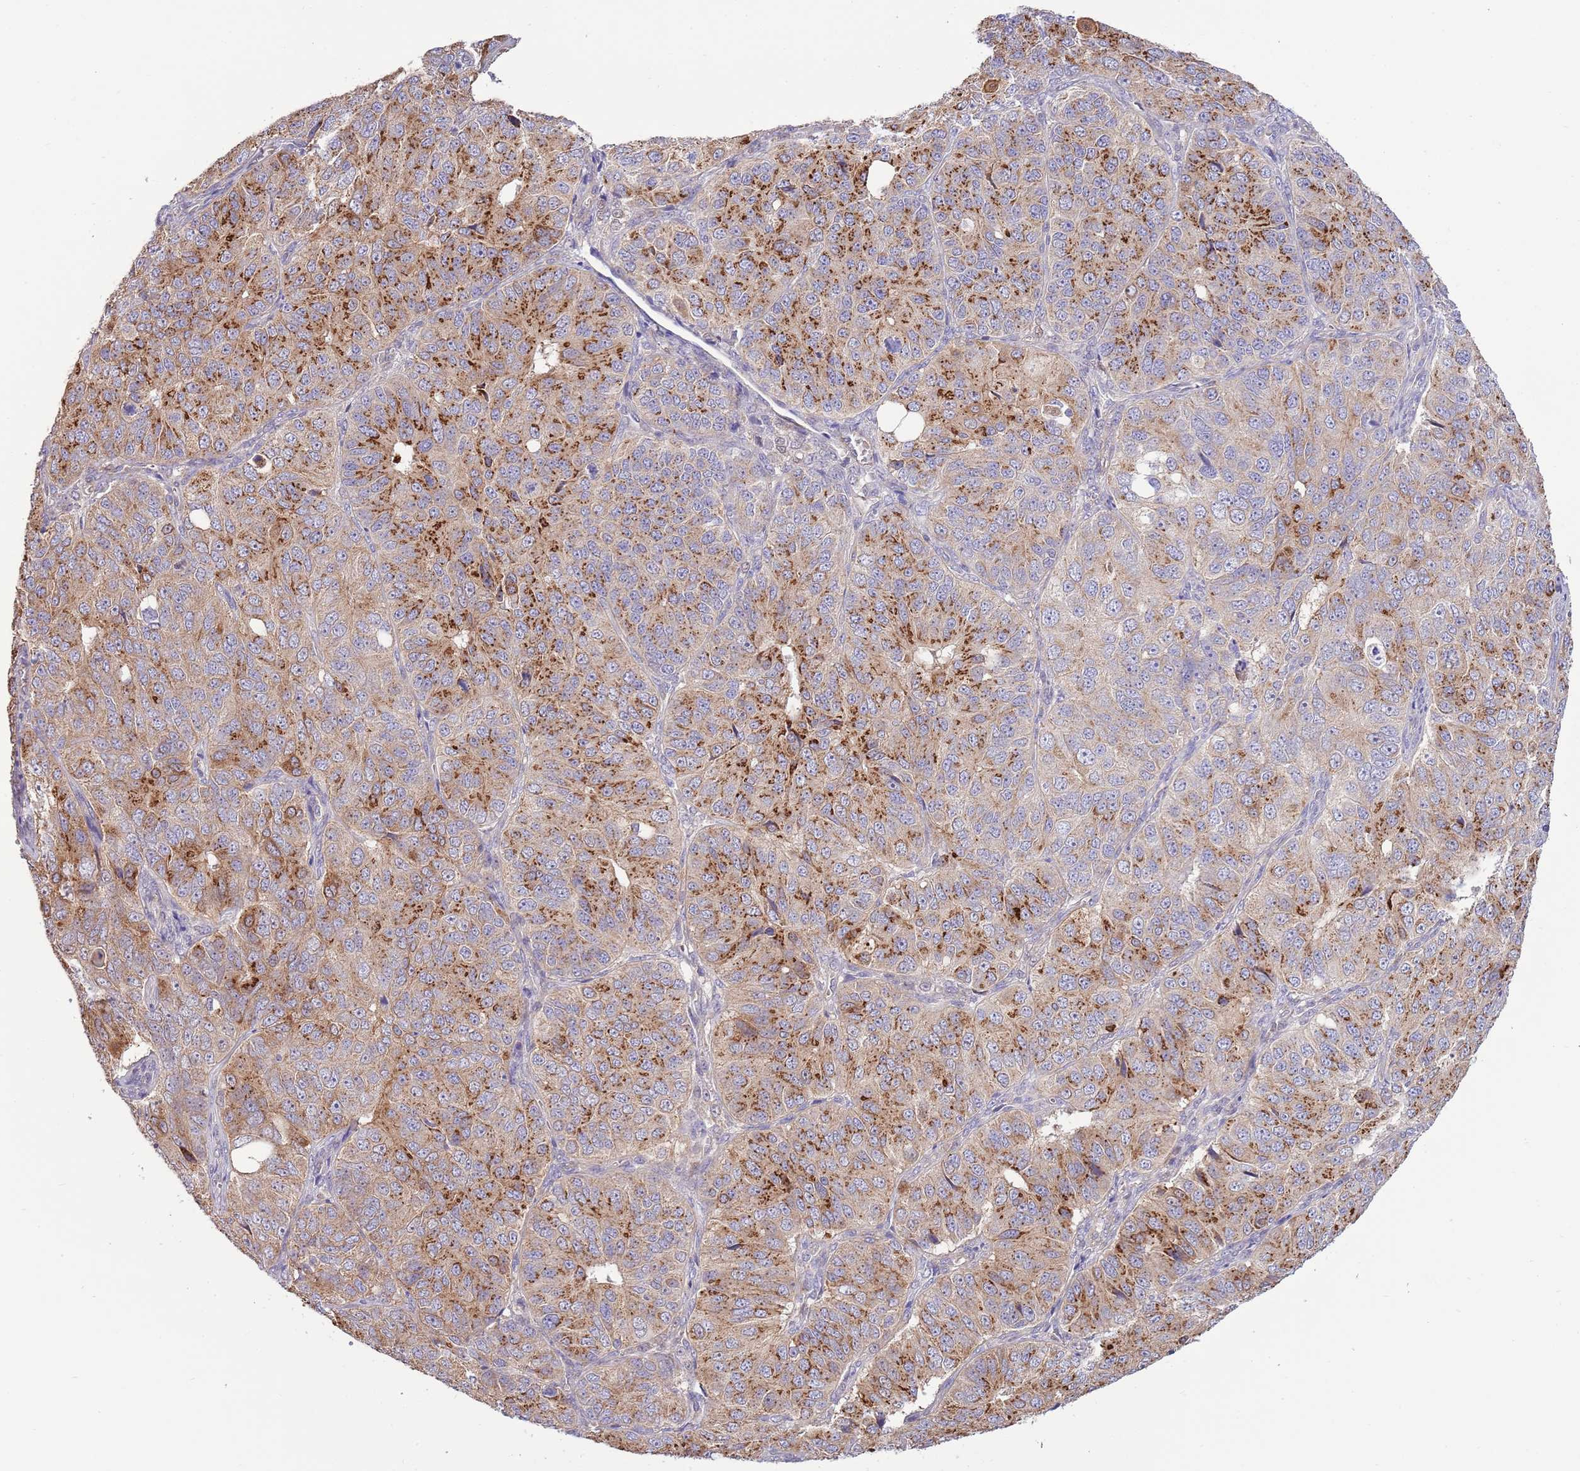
{"staining": {"intensity": "strong", "quantity": ">75%", "location": "cytoplasmic/membranous"}, "tissue": "ovarian cancer", "cell_type": "Tumor cells", "image_type": "cancer", "snomed": [{"axis": "morphology", "description": "Carcinoma, endometroid"}, {"axis": "topography", "description": "Ovary"}], "caption": "A histopathology image of human endometroid carcinoma (ovarian) stained for a protein displays strong cytoplasmic/membranous brown staining in tumor cells. Using DAB (3,3'-diaminobenzidine) (brown) and hematoxylin (blue) stains, captured at high magnification using brightfield microscopy.", "gene": "ARL2BP", "patient": {"sex": "female", "age": 51}}